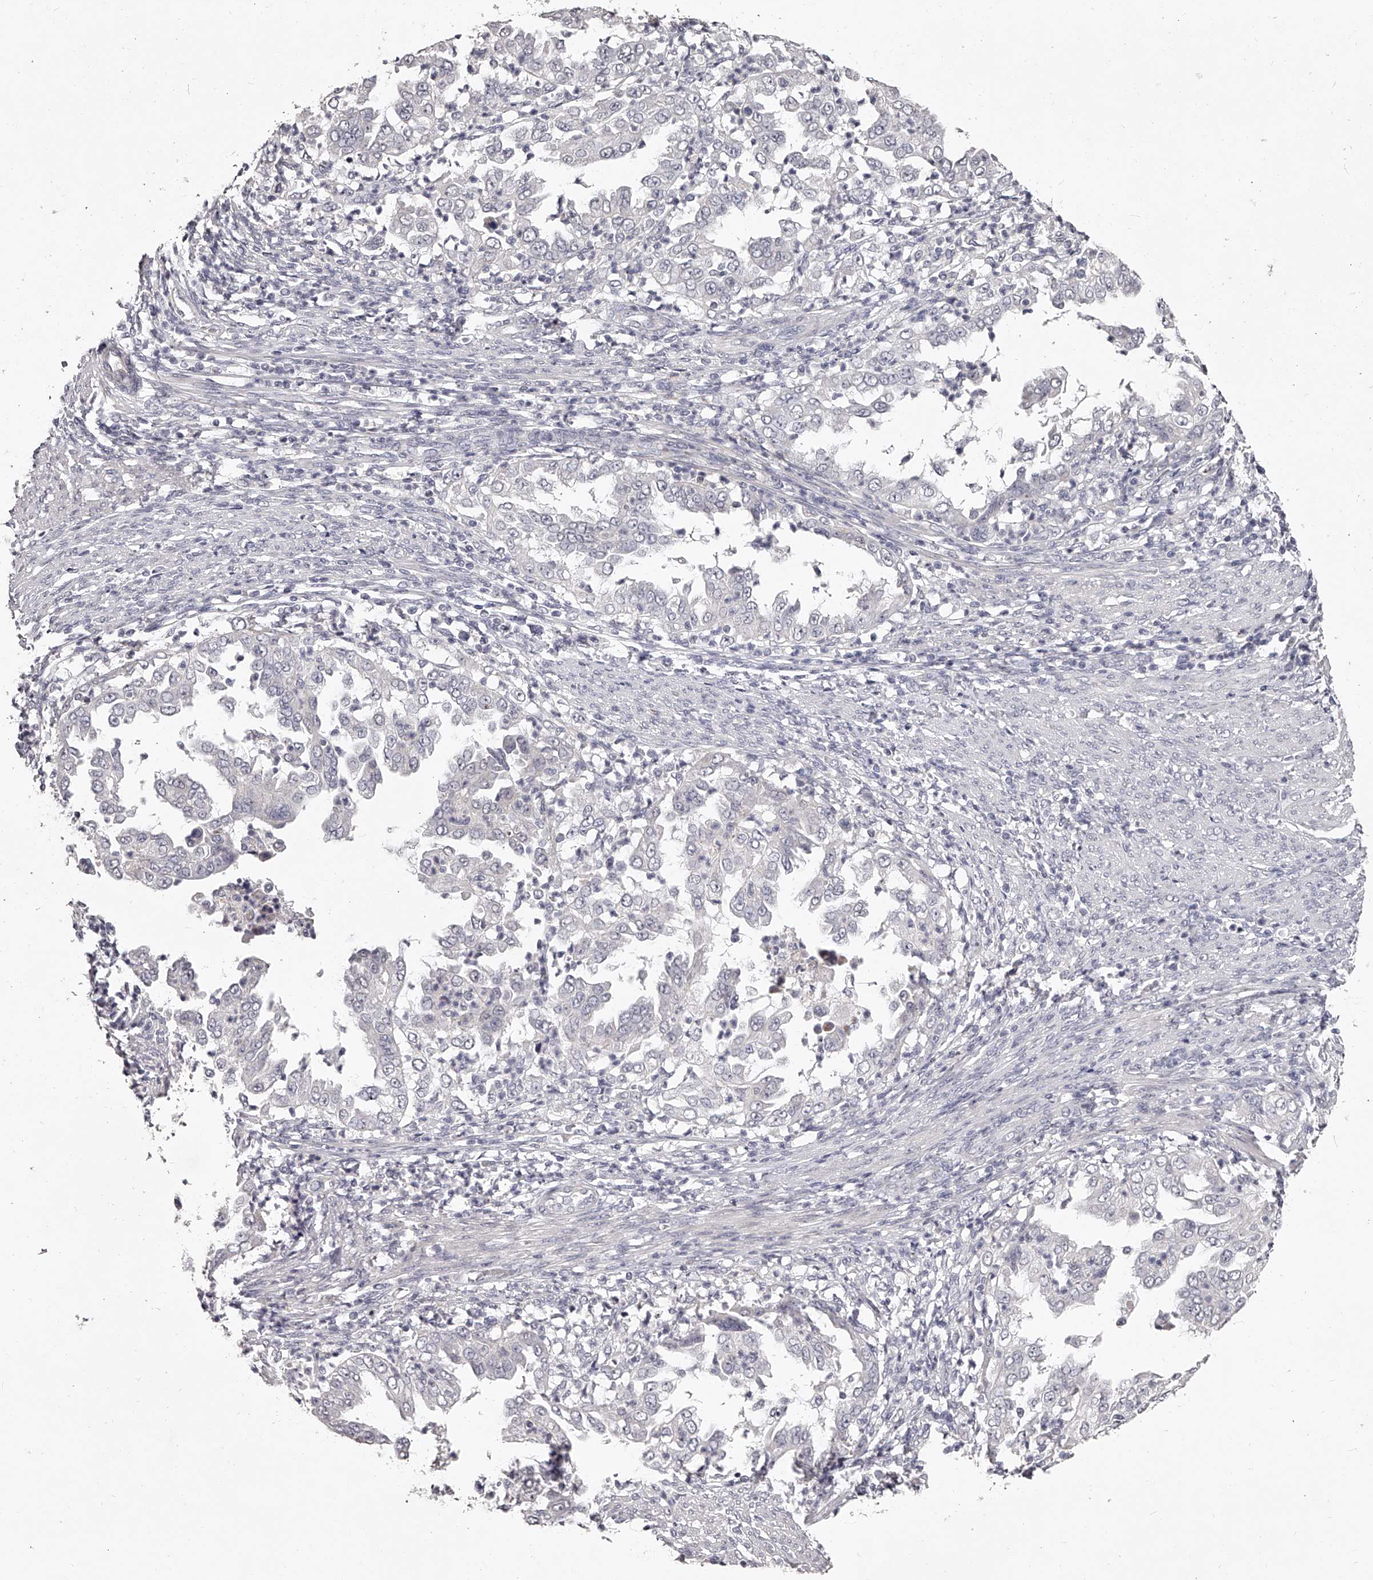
{"staining": {"intensity": "negative", "quantity": "none", "location": "none"}, "tissue": "endometrial cancer", "cell_type": "Tumor cells", "image_type": "cancer", "snomed": [{"axis": "morphology", "description": "Adenocarcinoma, NOS"}, {"axis": "topography", "description": "Endometrium"}], "caption": "High power microscopy micrograph of an immunohistochemistry (IHC) image of adenocarcinoma (endometrial), revealing no significant positivity in tumor cells.", "gene": "NT5DC1", "patient": {"sex": "female", "age": 85}}